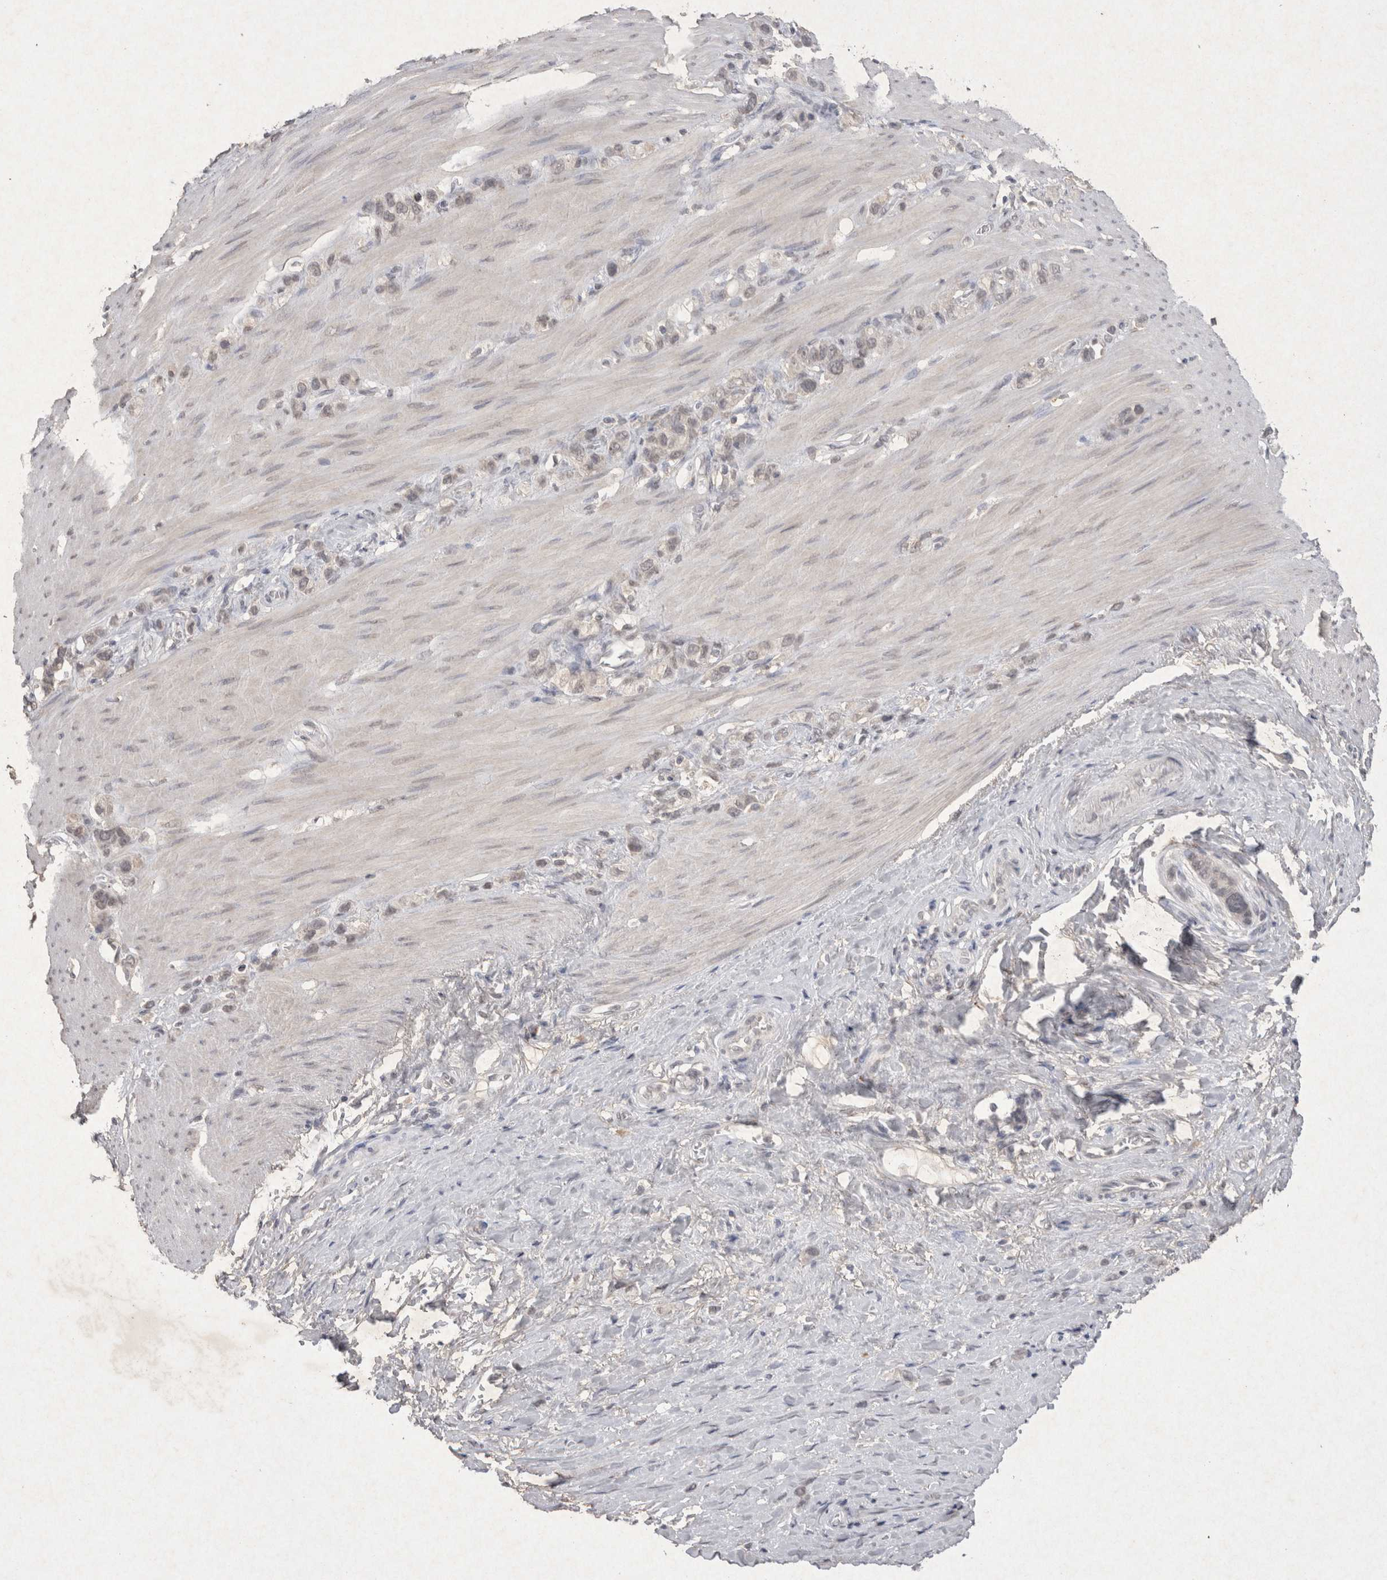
{"staining": {"intensity": "negative", "quantity": "none", "location": "none"}, "tissue": "stomach cancer", "cell_type": "Tumor cells", "image_type": "cancer", "snomed": [{"axis": "morphology", "description": "Normal tissue, NOS"}, {"axis": "morphology", "description": "Adenocarcinoma, NOS"}, {"axis": "morphology", "description": "Adenocarcinoma, High grade"}, {"axis": "topography", "description": "Stomach, upper"}, {"axis": "topography", "description": "Stomach"}], "caption": "High magnification brightfield microscopy of stomach cancer stained with DAB (brown) and counterstained with hematoxylin (blue): tumor cells show no significant positivity.", "gene": "LYVE1", "patient": {"sex": "female", "age": 65}}